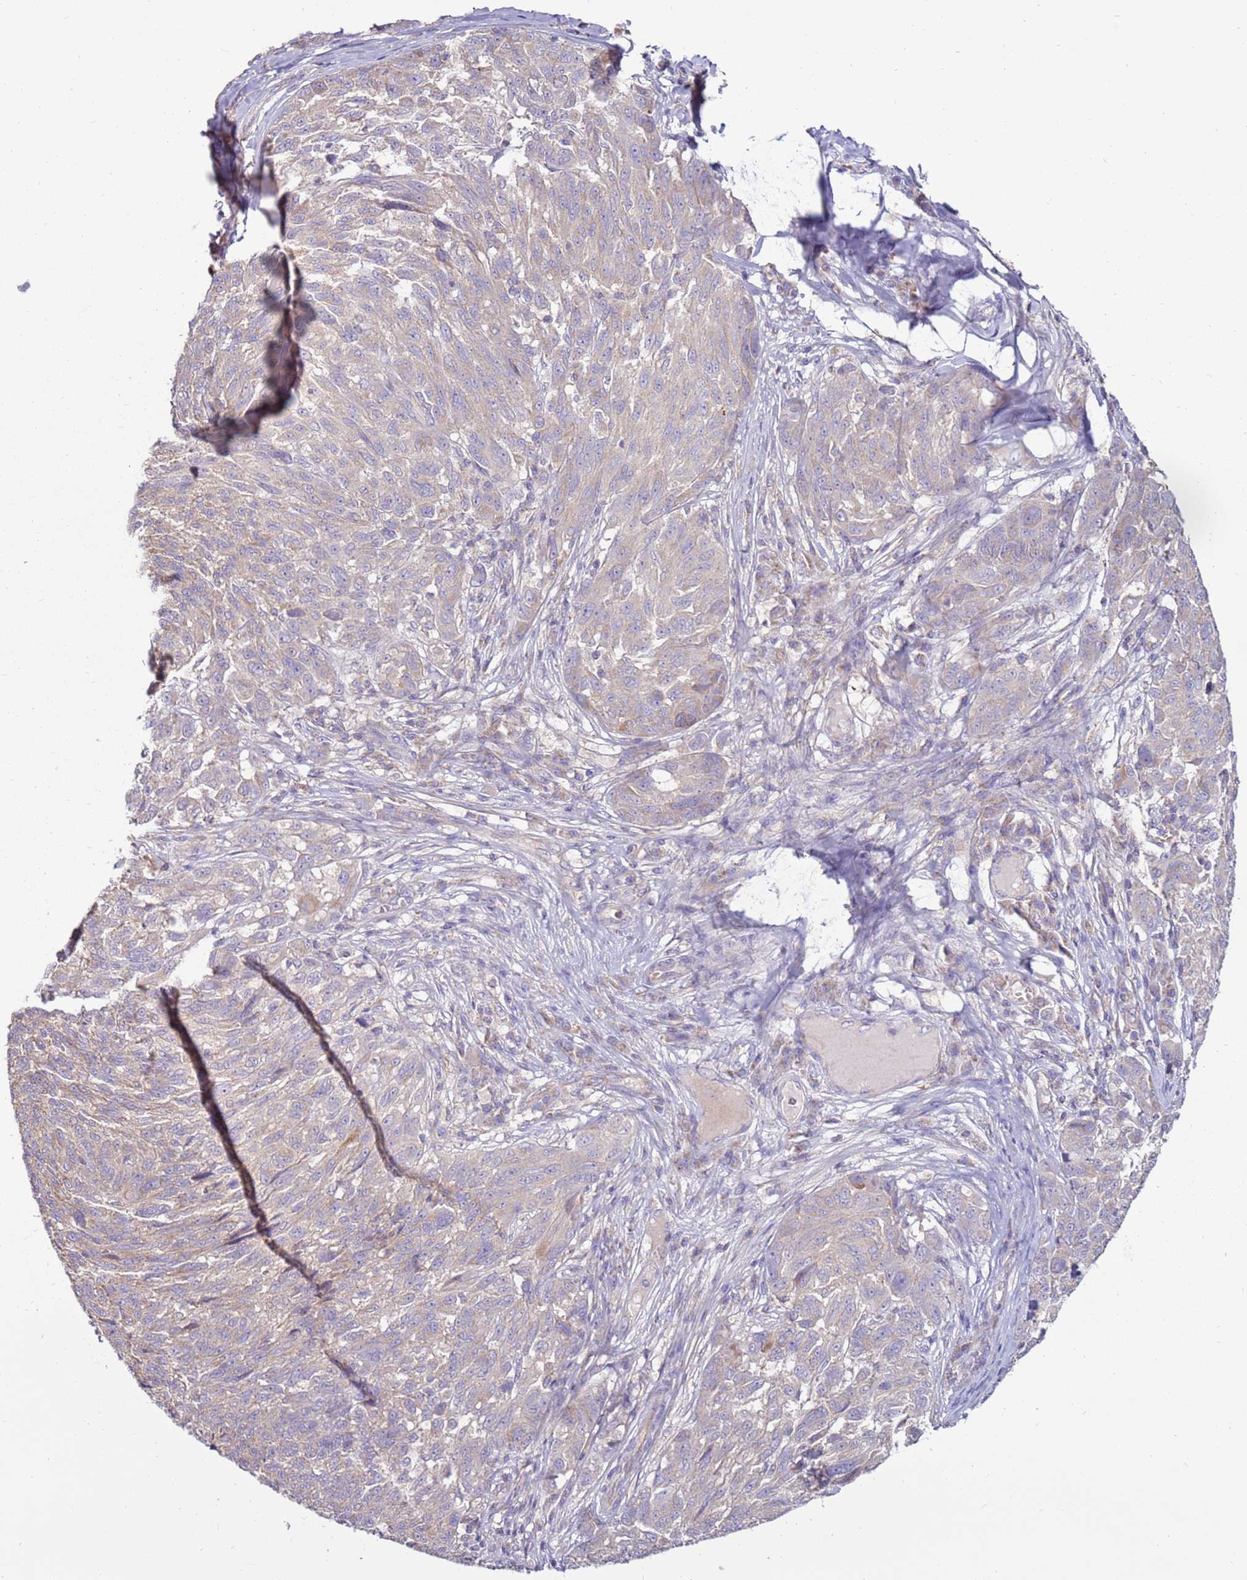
{"staining": {"intensity": "weak", "quantity": "<25%", "location": "cytoplasmic/membranous"}, "tissue": "melanoma", "cell_type": "Tumor cells", "image_type": "cancer", "snomed": [{"axis": "morphology", "description": "Malignant melanoma, NOS"}, {"axis": "topography", "description": "Skin"}], "caption": "Tumor cells show no significant protein expression in melanoma.", "gene": "TRAPPC4", "patient": {"sex": "male", "age": 53}}